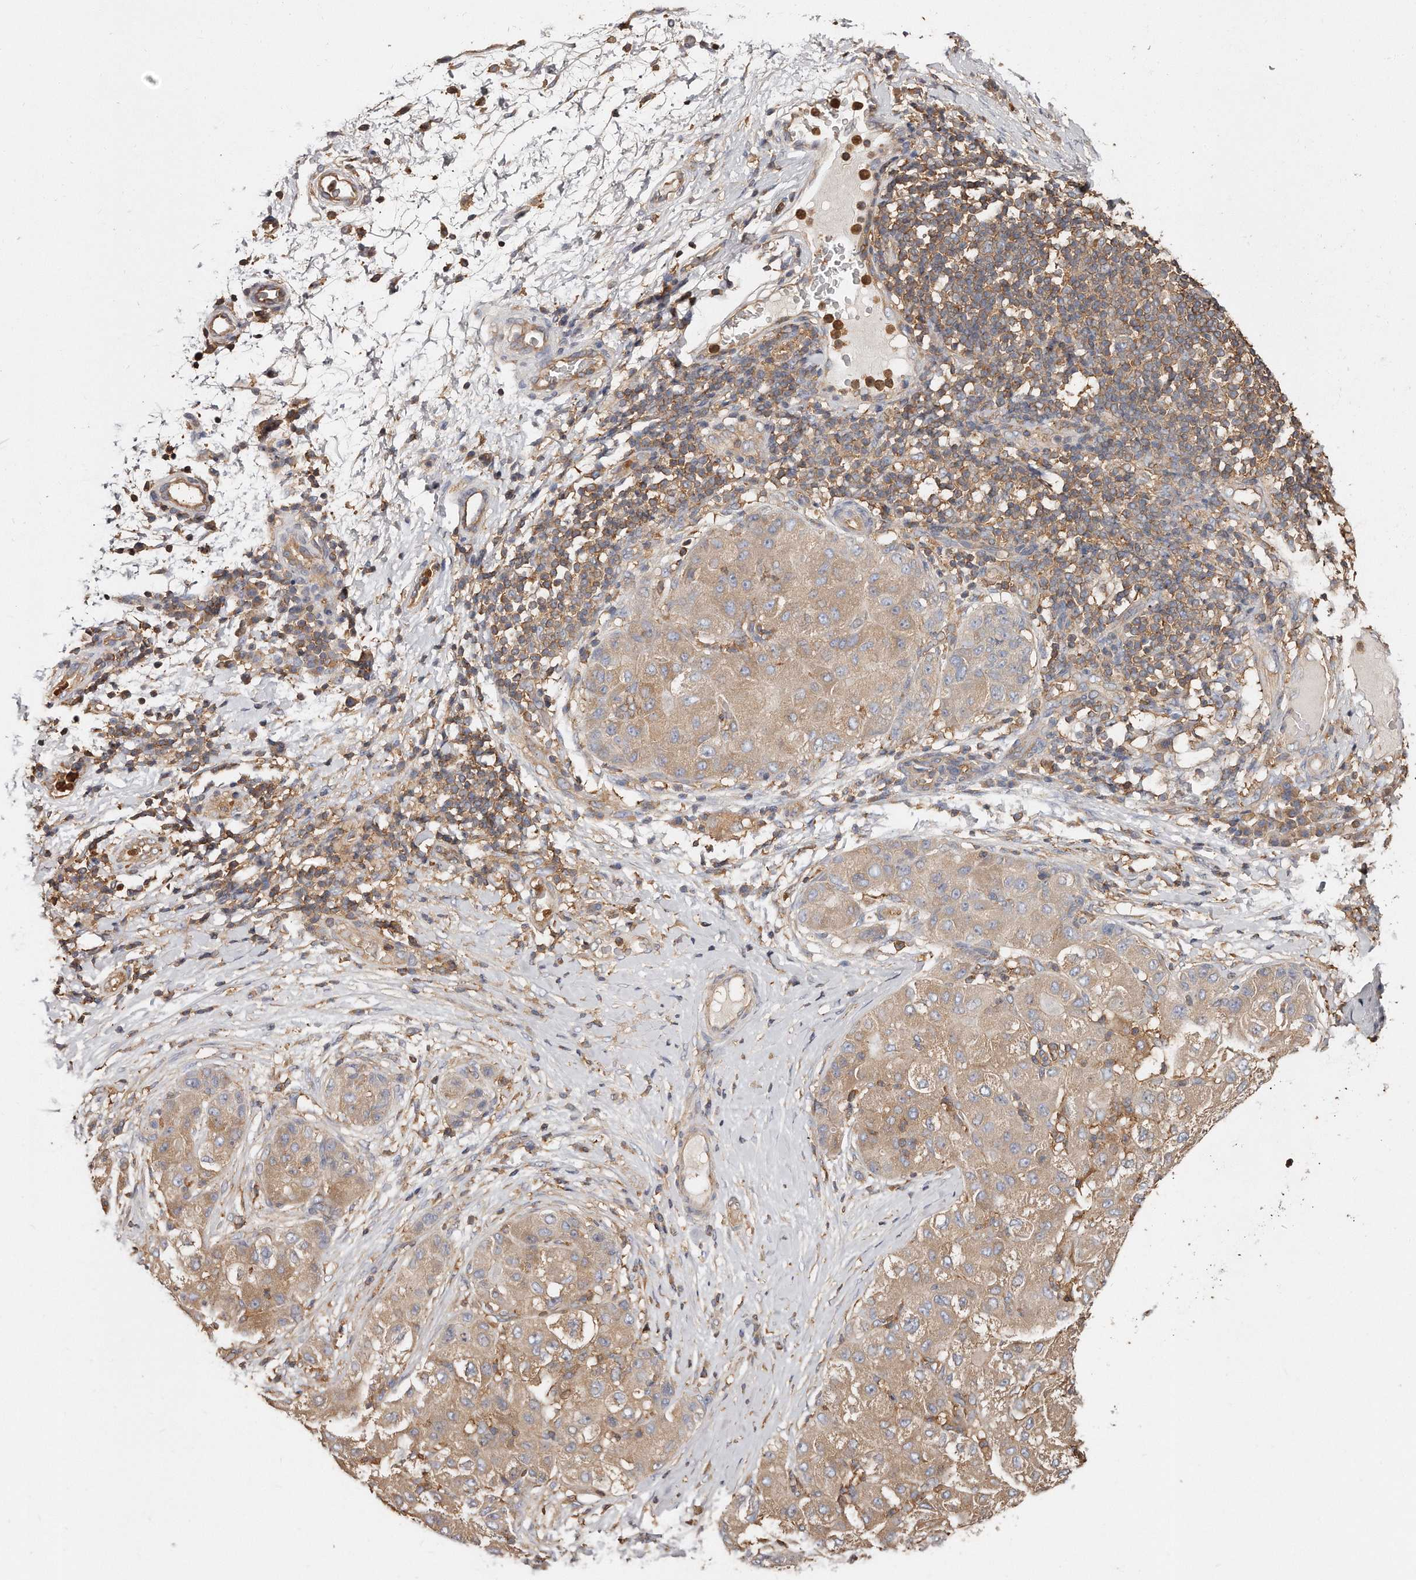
{"staining": {"intensity": "weak", "quantity": ">75%", "location": "cytoplasmic/membranous"}, "tissue": "liver cancer", "cell_type": "Tumor cells", "image_type": "cancer", "snomed": [{"axis": "morphology", "description": "Carcinoma, Hepatocellular, NOS"}, {"axis": "topography", "description": "Liver"}], "caption": "Immunohistochemistry (IHC) photomicrograph of neoplastic tissue: human liver cancer stained using immunohistochemistry (IHC) demonstrates low levels of weak protein expression localized specifically in the cytoplasmic/membranous of tumor cells, appearing as a cytoplasmic/membranous brown color.", "gene": "CAP1", "patient": {"sex": "male", "age": 80}}